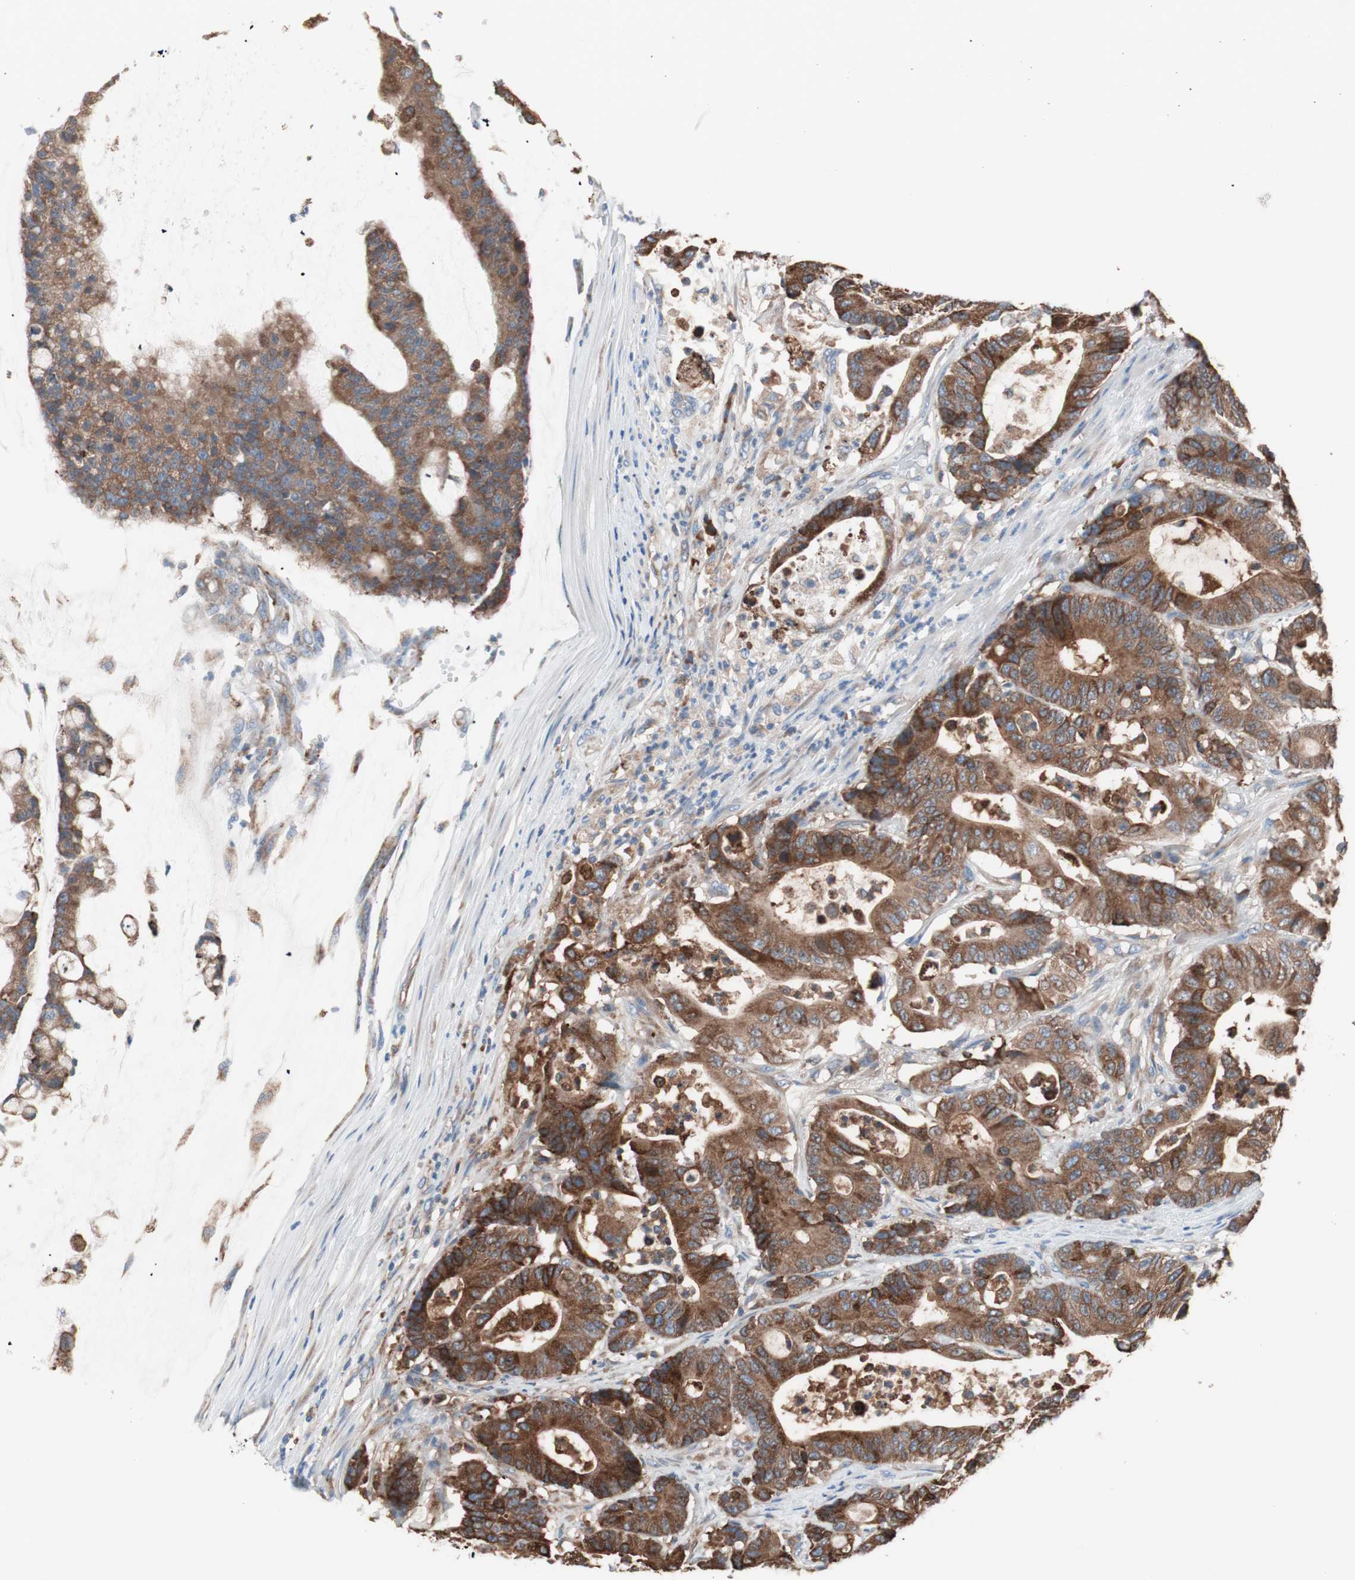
{"staining": {"intensity": "moderate", "quantity": ">75%", "location": "cytoplasmic/membranous"}, "tissue": "colorectal cancer", "cell_type": "Tumor cells", "image_type": "cancer", "snomed": [{"axis": "morphology", "description": "Adenocarcinoma, NOS"}, {"axis": "topography", "description": "Colon"}], "caption": "Colorectal adenocarcinoma was stained to show a protein in brown. There is medium levels of moderate cytoplasmic/membranous positivity in about >75% of tumor cells.", "gene": "SLC27A4", "patient": {"sex": "female", "age": 84}}